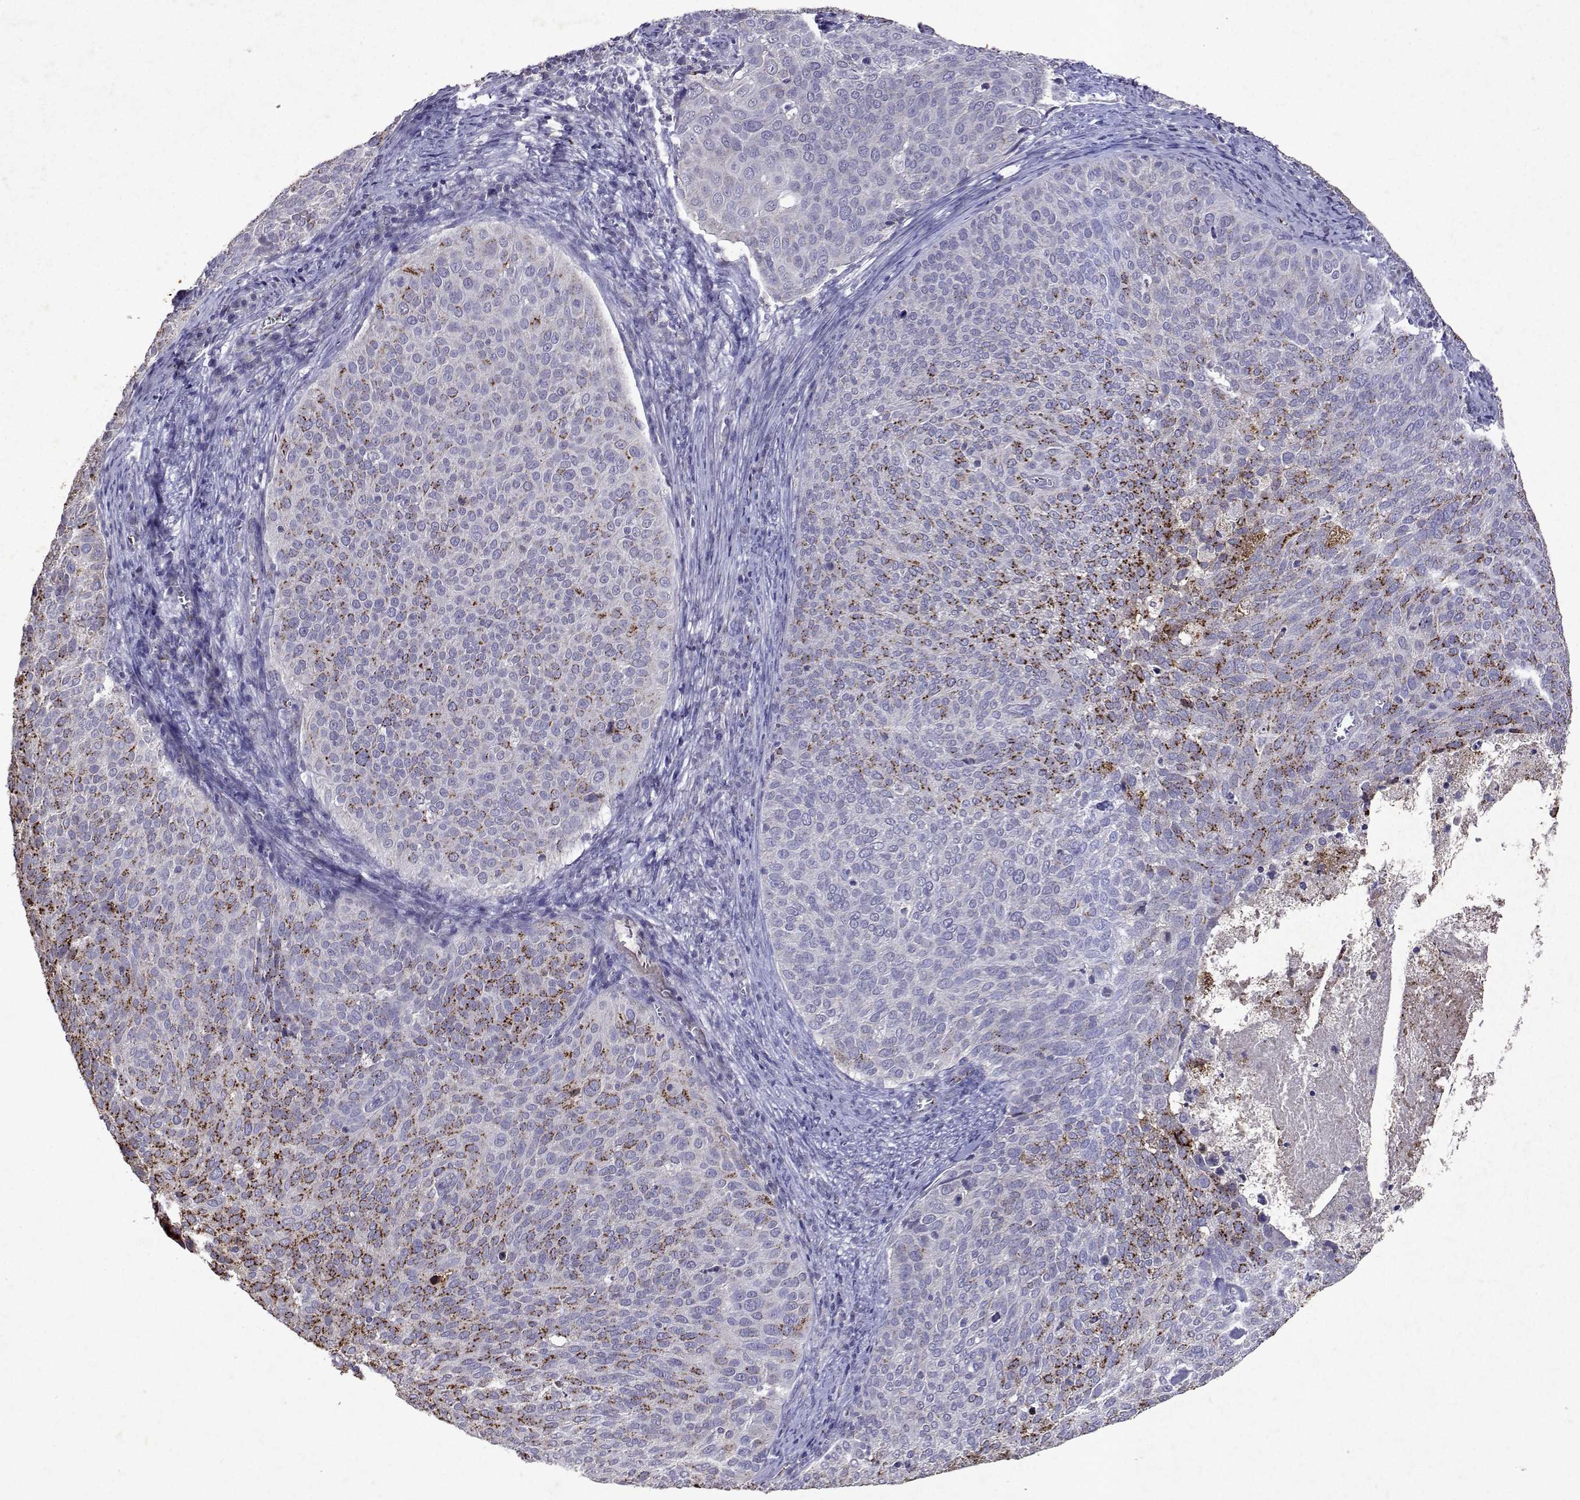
{"staining": {"intensity": "moderate", "quantity": "<25%", "location": "cytoplasmic/membranous"}, "tissue": "cervical cancer", "cell_type": "Tumor cells", "image_type": "cancer", "snomed": [{"axis": "morphology", "description": "Squamous cell carcinoma, NOS"}, {"axis": "topography", "description": "Cervix"}], "caption": "Immunohistochemical staining of human cervical cancer demonstrates moderate cytoplasmic/membranous protein positivity in about <25% of tumor cells.", "gene": "DUSP28", "patient": {"sex": "female", "age": 39}}